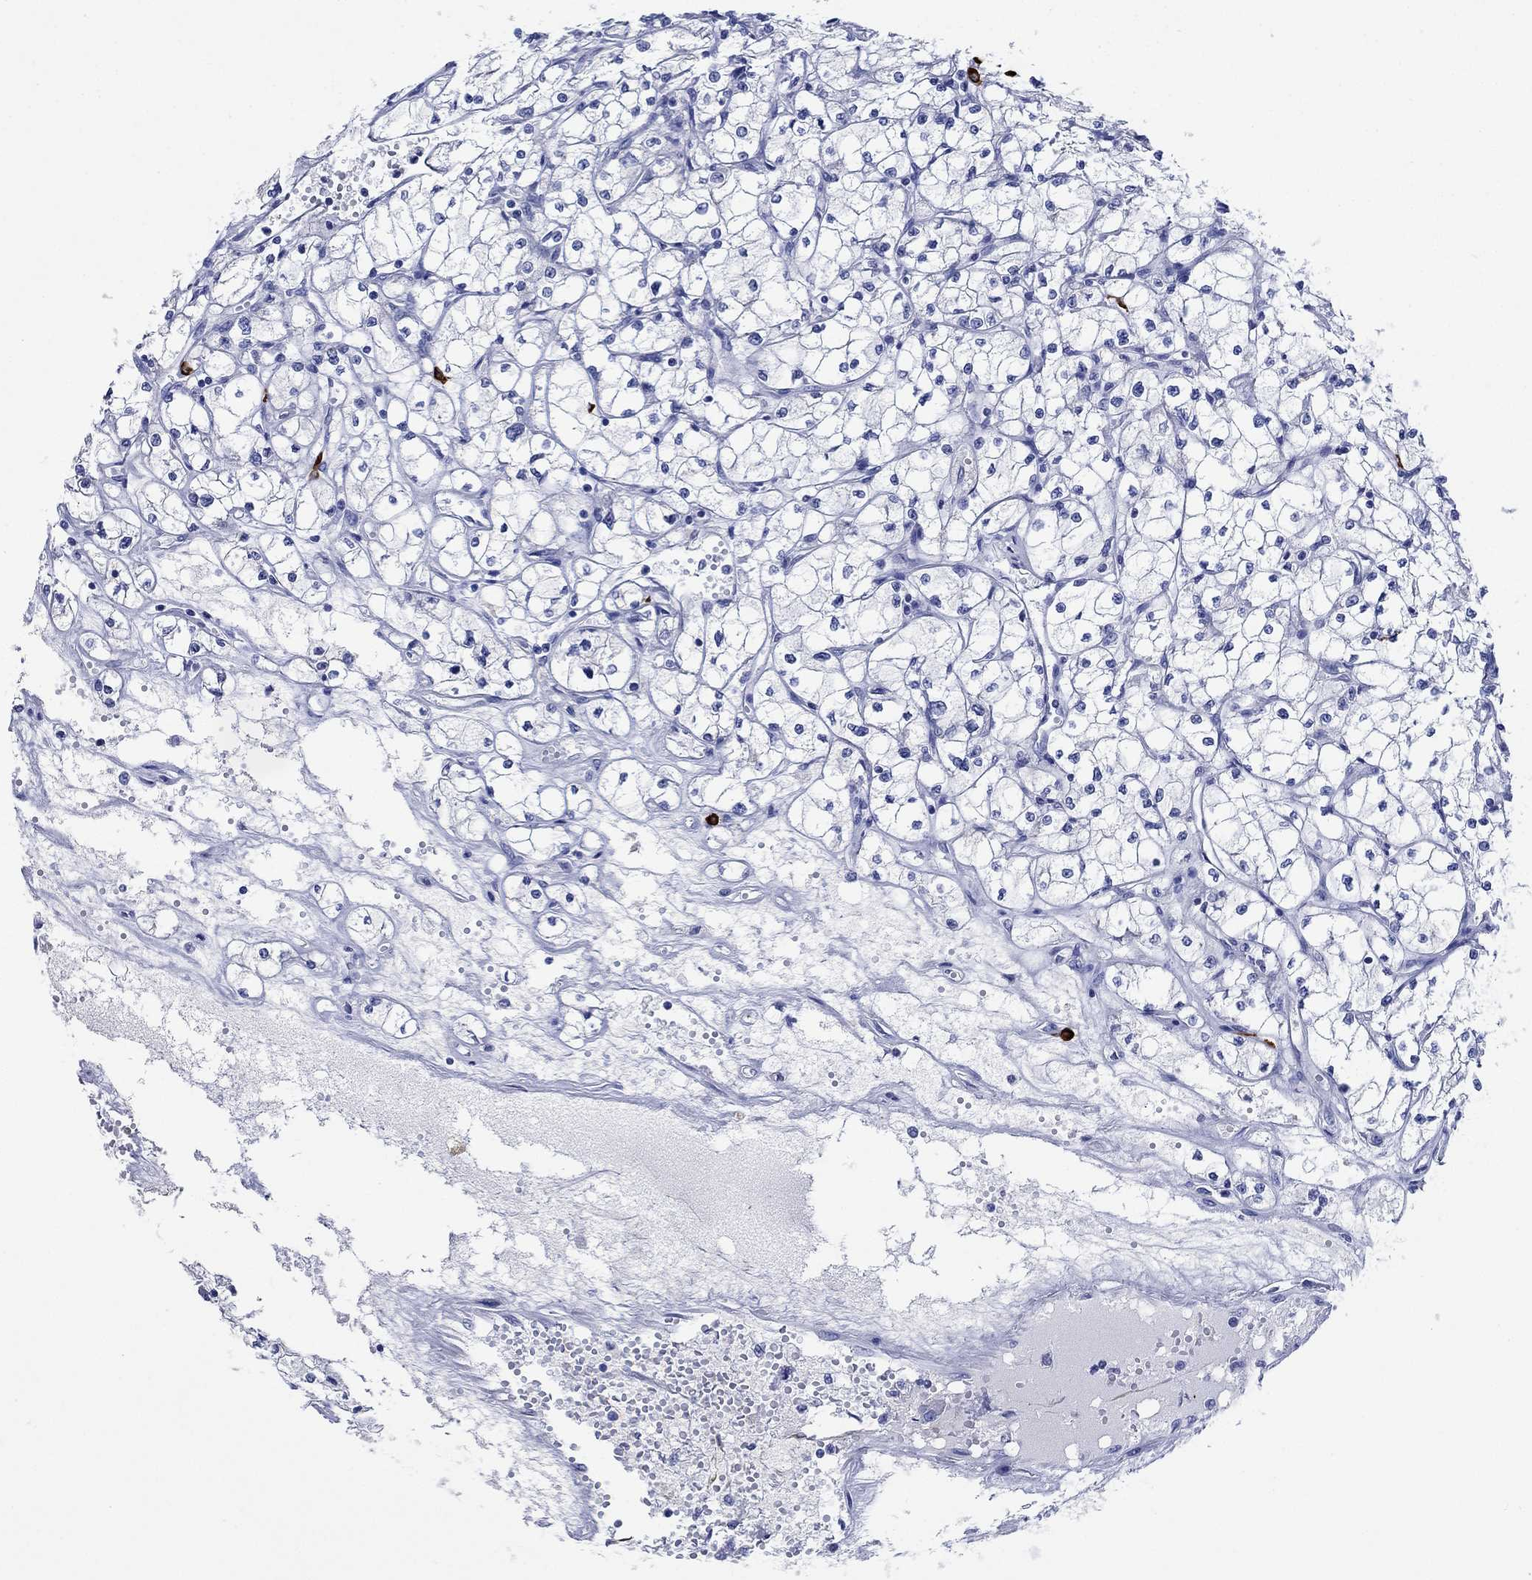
{"staining": {"intensity": "negative", "quantity": "none", "location": "none"}, "tissue": "renal cancer", "cell_type": "Tumor cells", "image_type": "cancer", "snomed": [{"axis": "morphology", "description": "Adenocarcinoma, NOS"}, {"axis": "topography", "description": "Kidney"}], "caption": "Micrograph shows no protein positivity in tumor cells of adenocarcinoma (renal) tissue. Brightfield microscopy of IHC stained with DAB (brown) and hematoxylin (blue), captured at high magnification.", "gene": "P2RY6", "patient": {"sex": "male", "age": 67}}